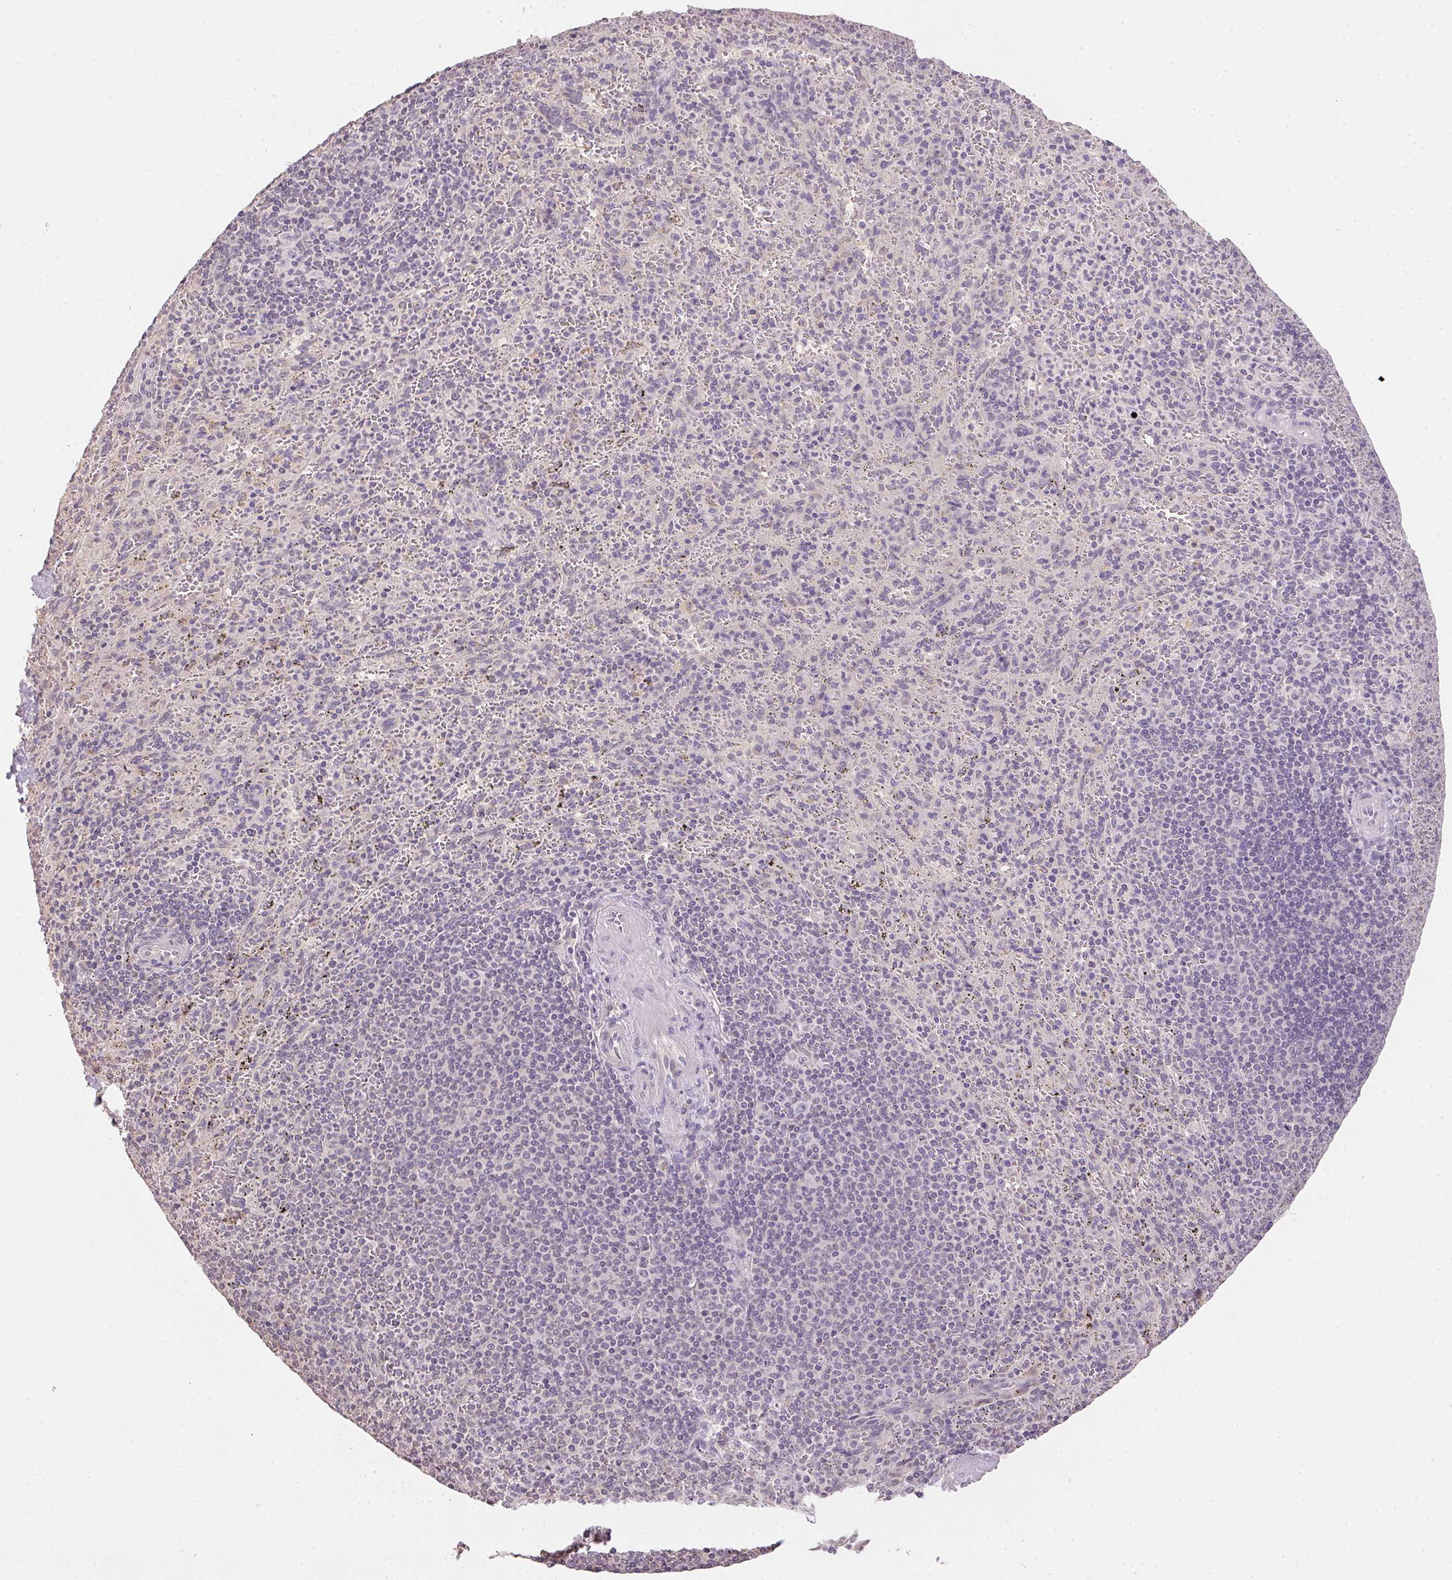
{"staining": {"intensity": "negative", "quantity": "none", "location": "none"}, "tissue": "spleen", "cell_type": "Cells in red pulp", "image_type": "normal", "snomed": [{"axis": "morphology", "description": "Normal tissue, NOS"}, {"axis": "topography", "description": "Spleen"}], "caption": "Cells in red pulp show no significant protein positivity in unremarkable spleen. The staining is performed using DAB brown chromogen with nuclei counter-stained in using hematoxylin.", "gene": "ALDH8A1", "patient": {"sex": "male", "age": 57}}